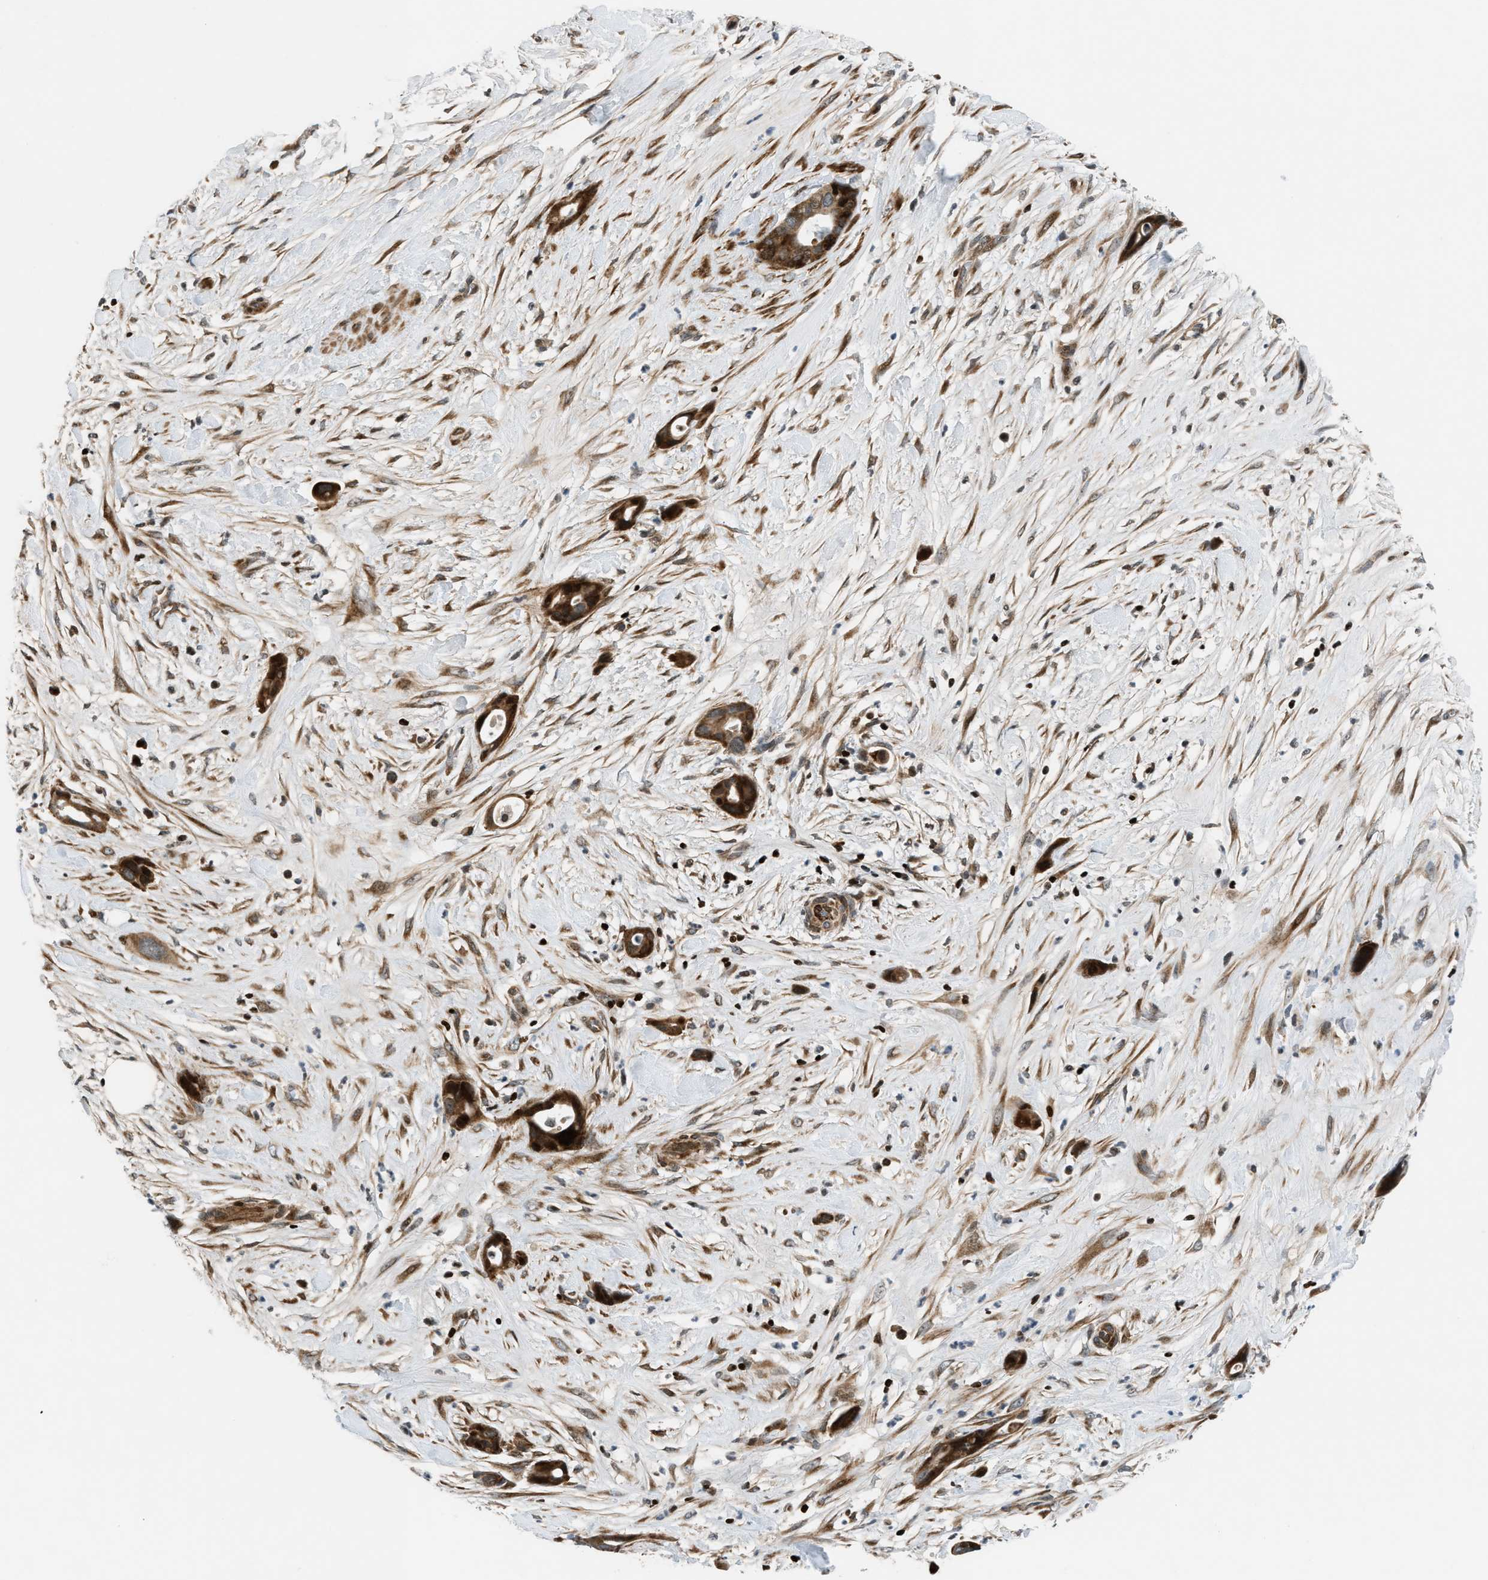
{"staining": {"intensity": "strong", "quantity": "25%-75%", "location": "cytoplasmic/membranous"}, "tissue": "pancreatic cancer", "cell_type": "Tumor cells", "image_type": "cancer", "snomed": [{"axis": "morphology", "description": "Adenocarcinoma, NOS"}, {"axis": "topography", "description": "Pancreas"}], "caption": "This photomicrograph shows immunohistochemistry (IHC) staining of pancreatic cancer, with high strong cytoplasmic/membranous expression in about 25%-75% of tumor cells.", "gene": "ZNF276", "patient": {"sex": "male", "age": 59}}